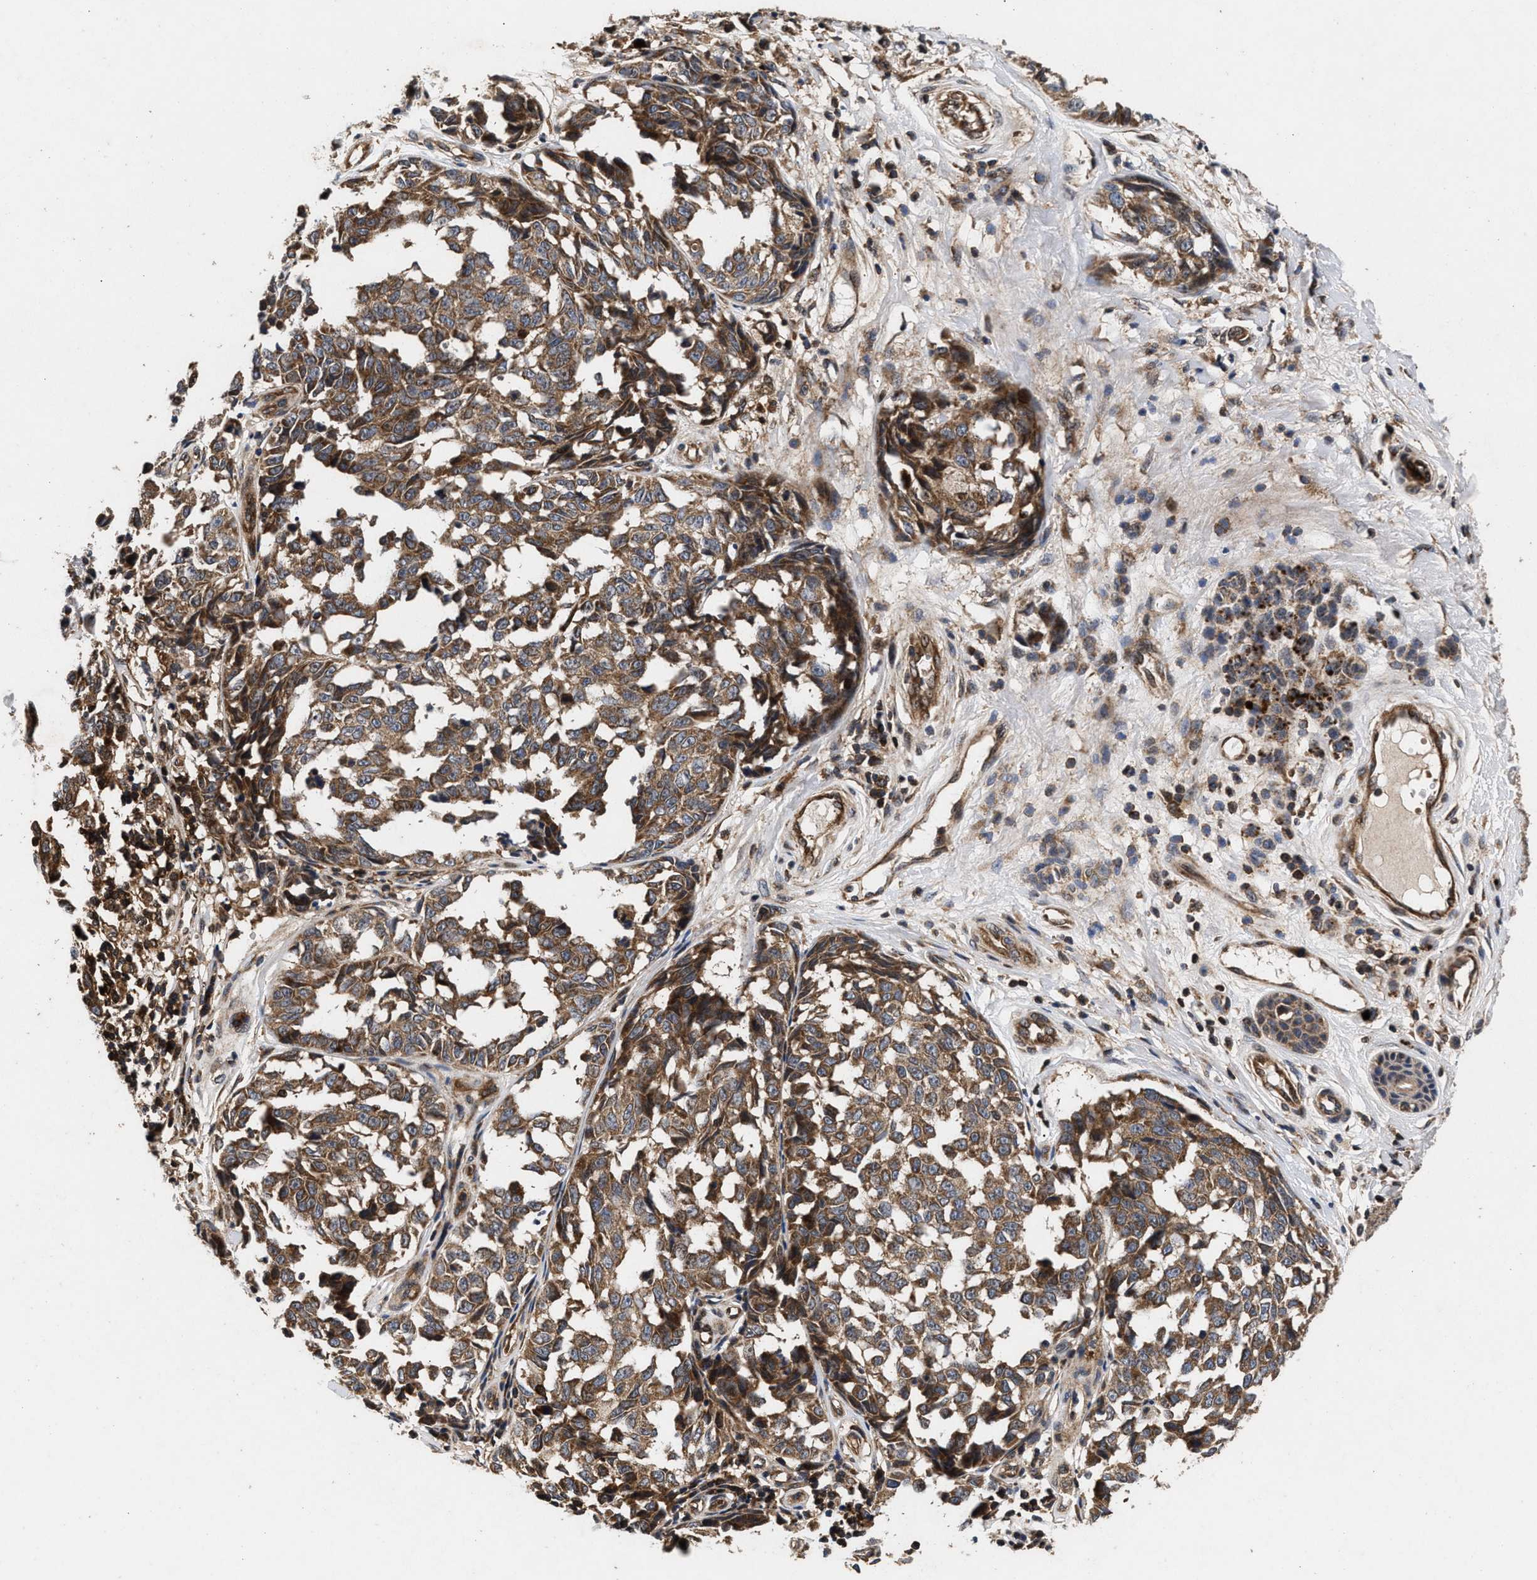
{"staining": {"intensity": "moderate", "quantity": ">75%", "location": "cytoplasmic/membranous"}, "tissue": "melanoma", "cell_type": "Tumor cells", "image_type": "cancer", "snomed": [{"axis": "morphology", "description": "Malignant melanoma, NOS"}, {"axis": "topography", "description": "Skin"}], "caption": "The image shows staining of melanoma, revealing moderate cytoplasmic/membranous protein expression (brown color) within tumor cells. (DAB (3,3'-diaminobenzidine) IHC with brightfield microscopy, high magnification).", "gene": "NFKB2", "patient": {"sex": "female", "age": 64}}